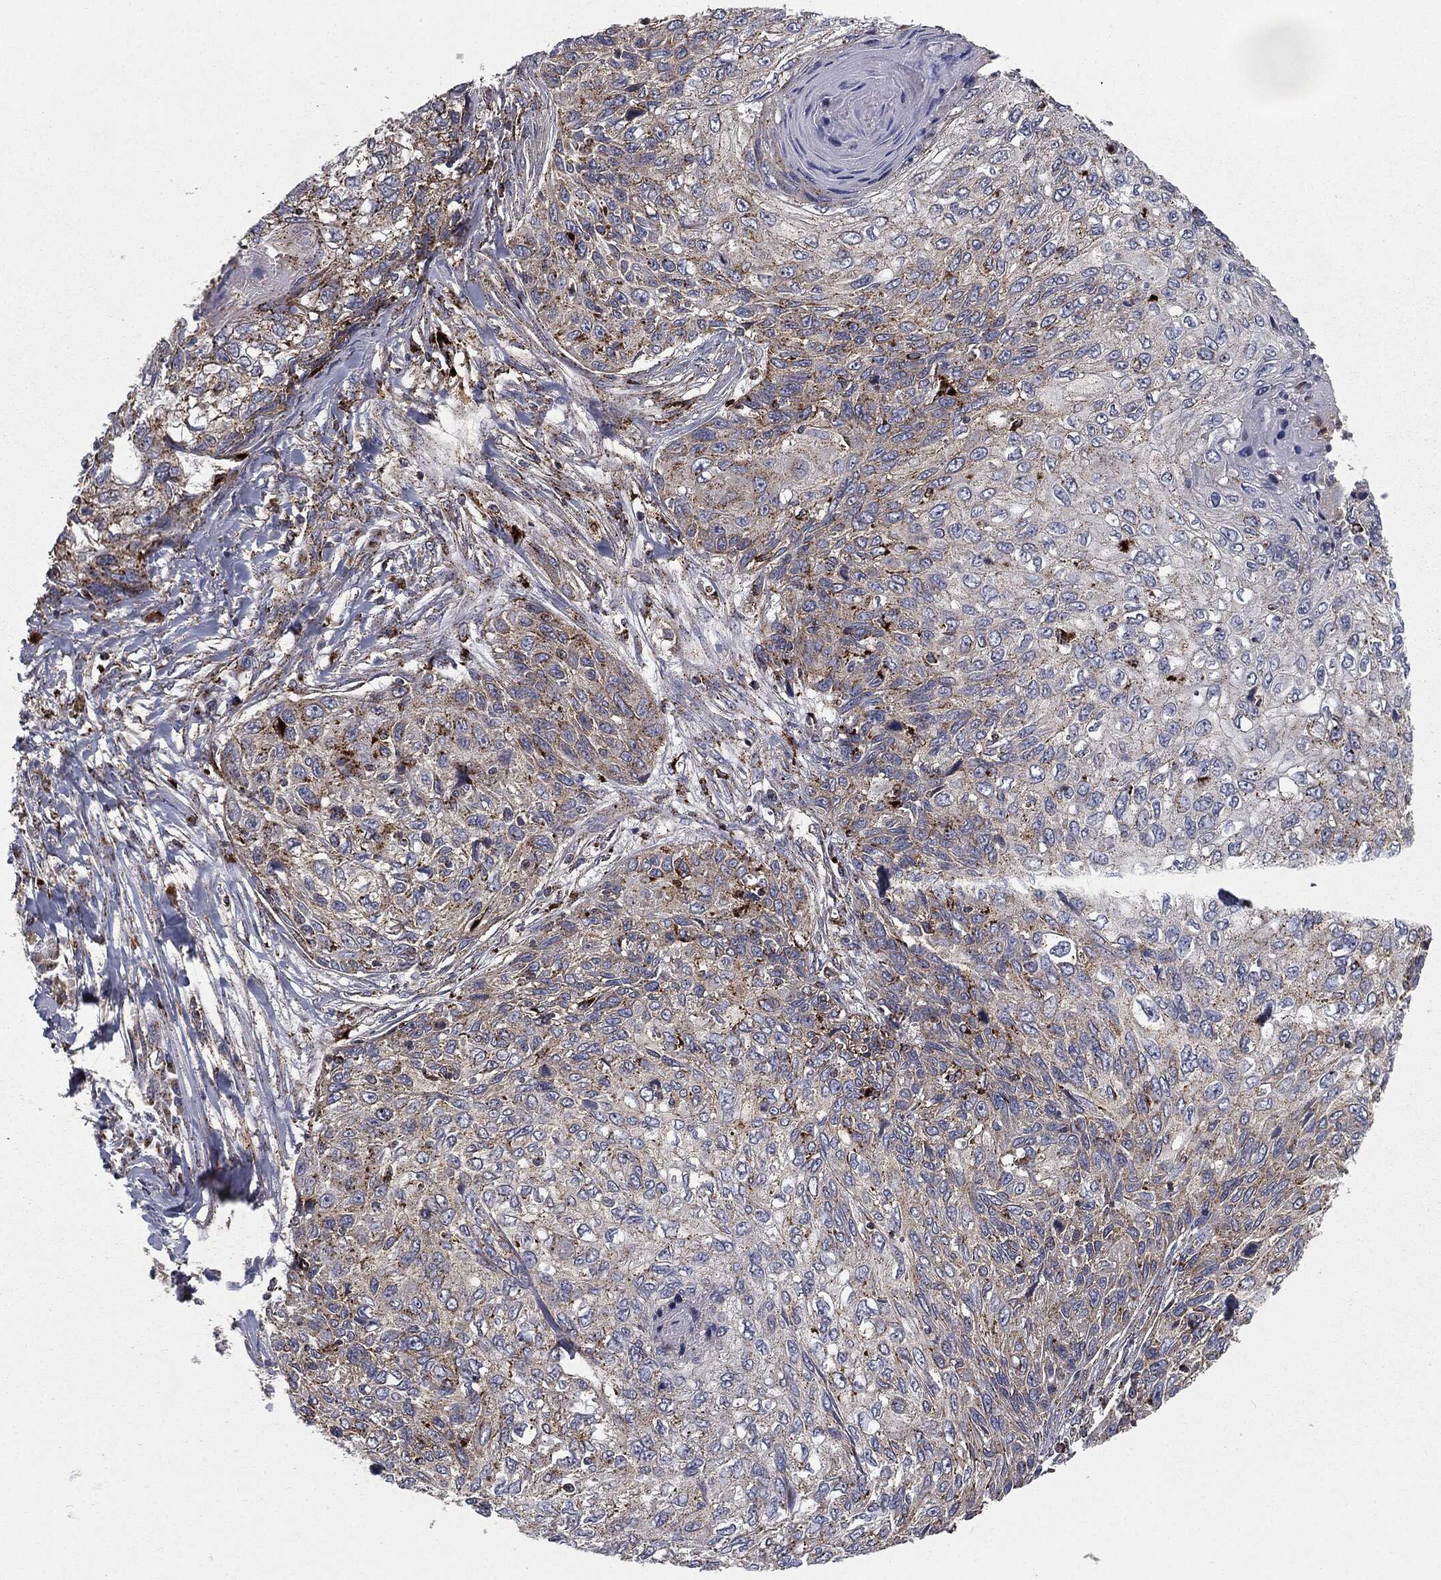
{"staining": {"intensity": "strong", "quantity": "<25%", "location": "cytoplasmic/membranous"}, "tissue": "skin cancer", "cell_type": "Tumor cells", "image_type": "cancer", "snomed": [{"axis": "morphology", "description": "Squamous cell carcinoma, NOS"}, {"axis": "topography", "description": "Skin"}], "caption": "Protein expression analysis of skin cancer (squamous cell carcinoma) demonstrates strong cytoplasmic/membranous positivity in about <25% of tumor cells.", "gene": "CTSA", "patient": {"sex": "male", "age": 92}}